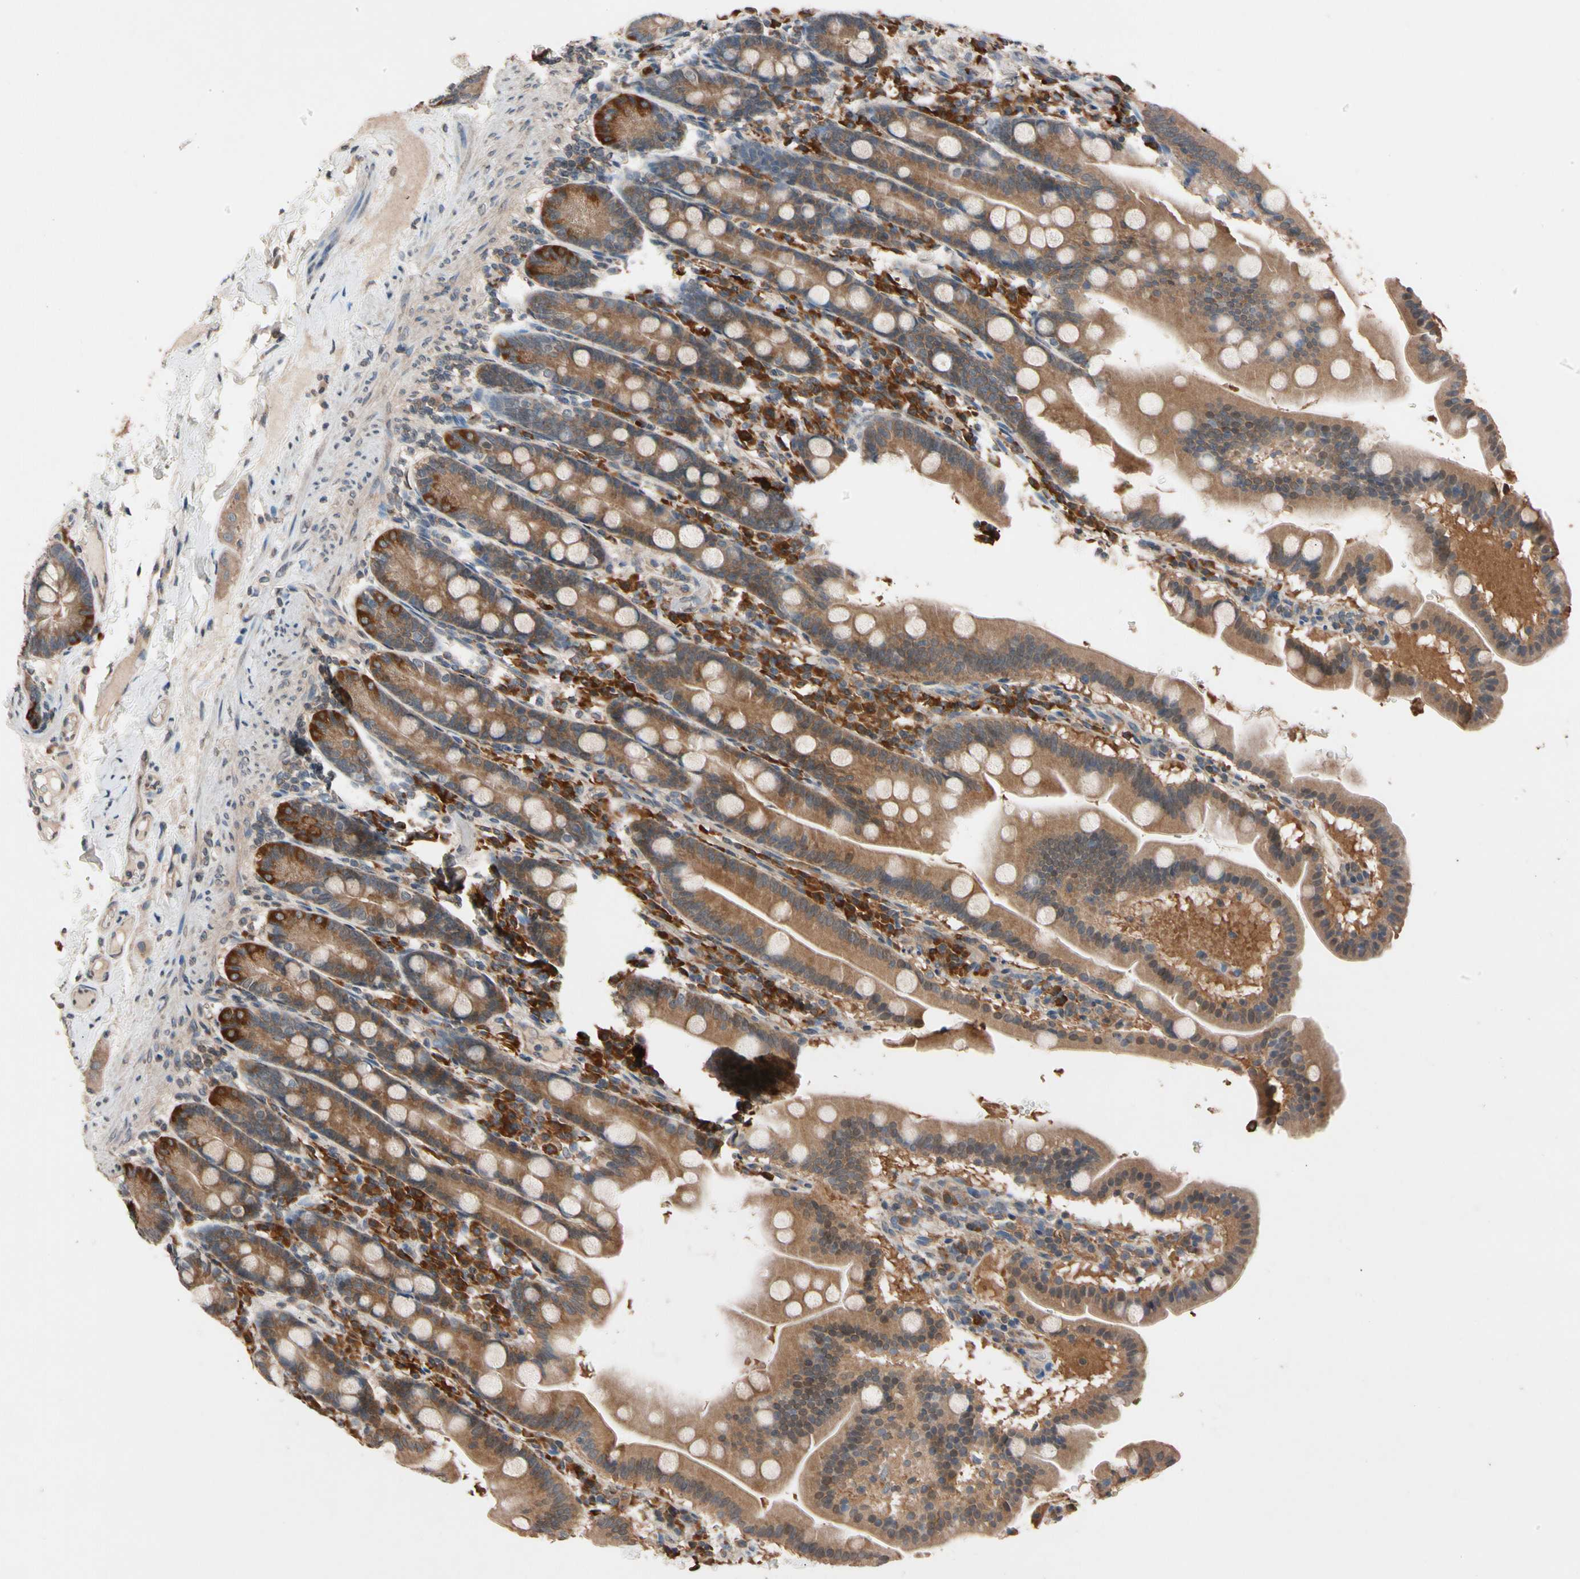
{"staining": {"intensity": "moderate", "quantity": ">75%", "location": "cytoplasmic/membranous"}, "tissue": "duodenum", "cell_type": "Glandular cells", "image_type": "normal", "snomed": [{"axis": "morphology", "description": "Normal tissue, NOS"}, {"axis": "topography", "description": "Duodenum"}], "caption": "Immunohistochemistry (IHC) photomicrograph of normal duodenum: human duodenum stained using immunohistochemistry (IHC) displays medium levels of moderate protein expression localized specifically in the cytoplasmic/membranous of glandular cells, appearing as a cytoplasmic/membranous brown color.", "gene": "PRDX4", "patient": {"sex": "male", "age": 50}}